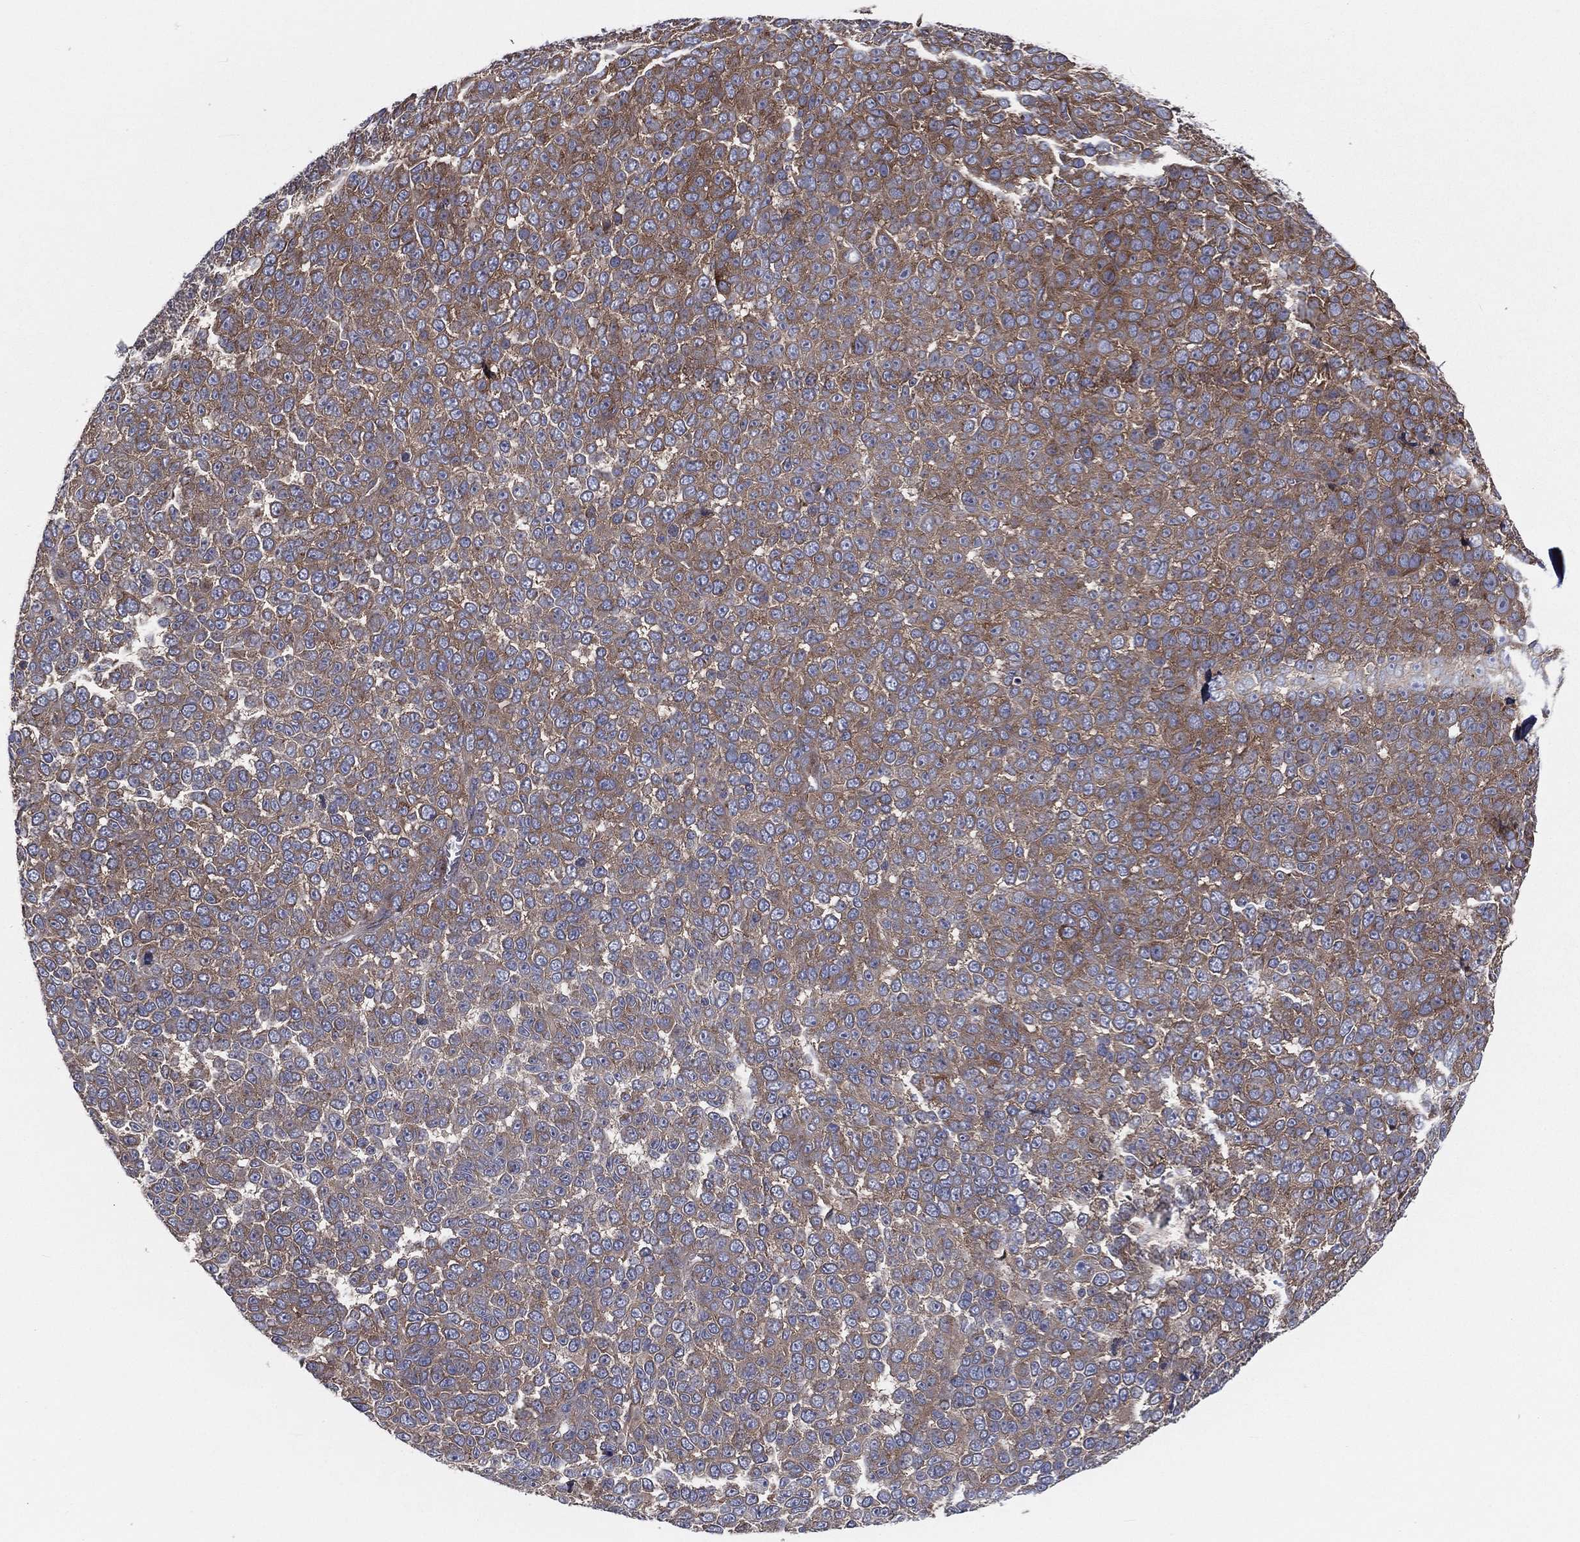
{"staining": {"intensity": "moderate", "quantity": "25%-75%", "location": "cytoplasmic/membranous"}, "tissue": "melanoma", "cell_type": "Tumor cells", "image_type": "cancer", "snomed": [{"axis": "morphology", "description": "Malignant melanoma, NOS"}, {"axis": "topography", "description": "Skin"}], "caption": "This is a histology image of immunohistochemistry (IHC) staining of malignant melanoma, which shows moderate expression in the cytoplasmic/membranous of tumor cells.", "gene": "EIF2B5", "patient": {"sex": "female", "age": 95}}